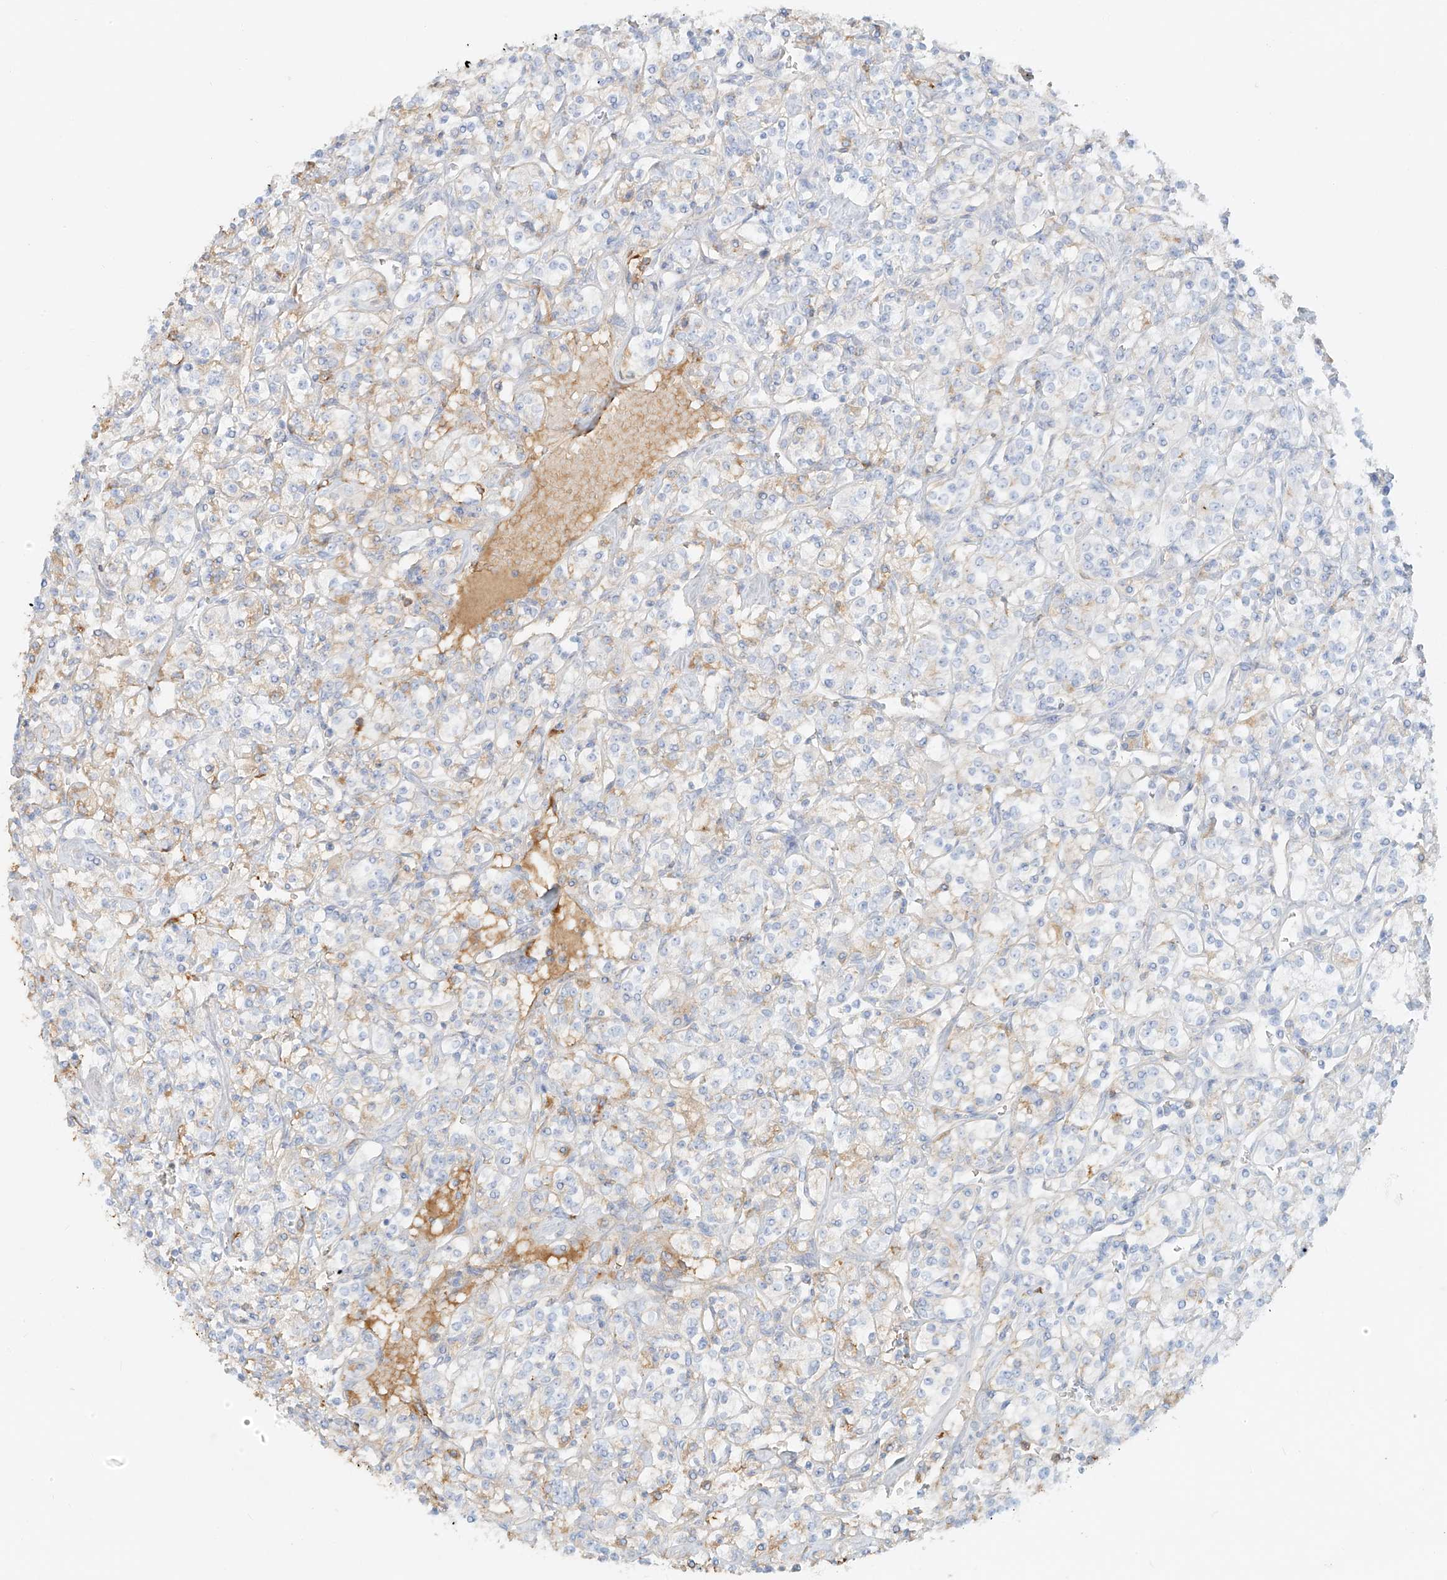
{"staining": {"intensity": "negative", "quantity": "none", "location": "none"}, "tissue": "renal cancer", "cell_type": "Tumor cells", "image_type": "cancer", "snomed": [{"axis": "morphology", "description": "Adenocarcinoma, NOS"}, {"axis": "topography", "description": "Kidney"}], "caption": "There is no significant expression in tumor cells of adenocarcinoma (renal).", "gene": "OCSTAMP", "patient": {"sex": "male", "age": 77}}